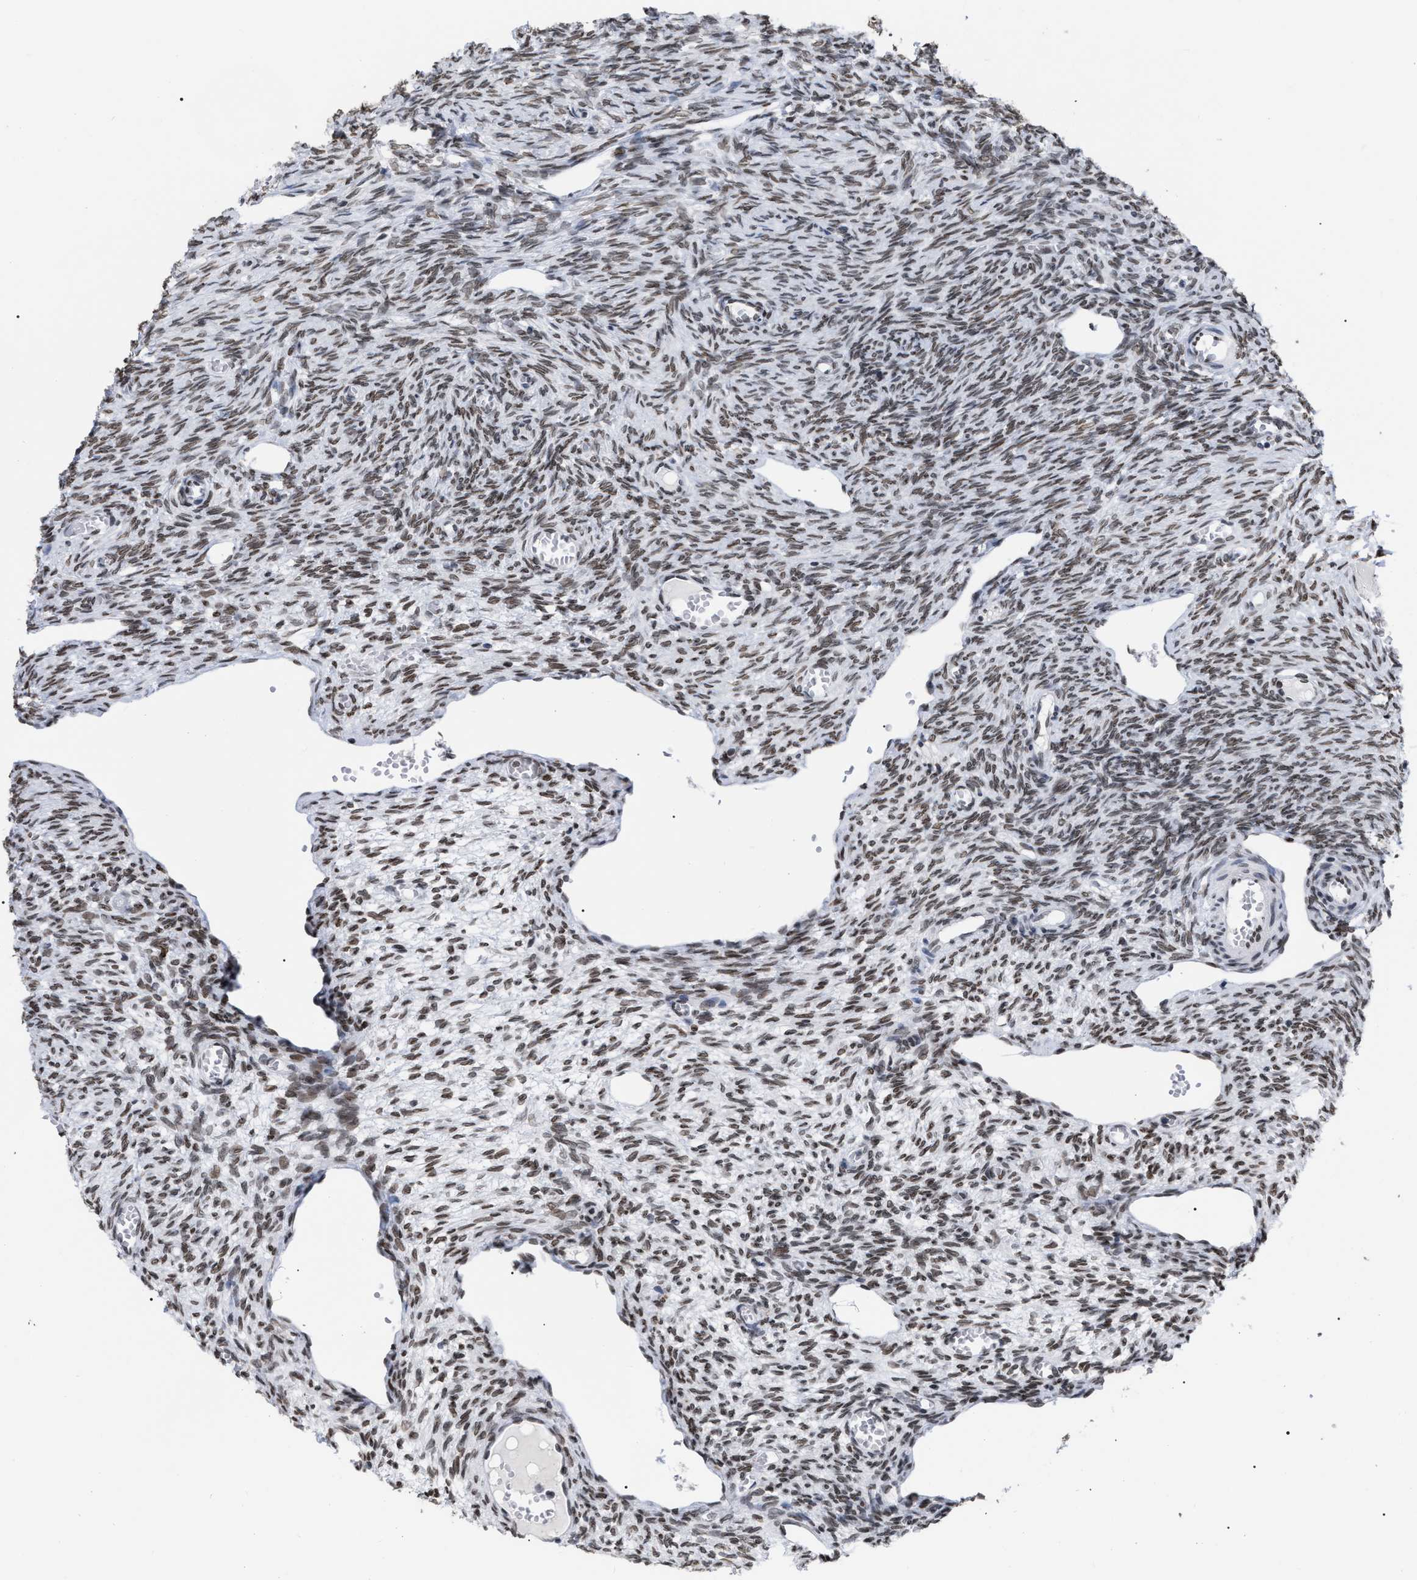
{"staining": {"intensity": "strong", "quantity": ">75%", "location": "cytoplasmic/membranous,nuclear"}, "tissue": "ovary", "cell_type": "Follicle cells", "image_type": "normal", "snomed": [{"axis": "morphology", "description": "Normal tissue, NOS"}, {"axis": "topography", "description": "Ovary"}], "caption": "IHC staining of normal ovary, which demonstrates high levels of strong cytoplasmic/membranous,nuclear positivity in about >75% of follicle cells indicating strong cytoplasmic/membranous,nuclear protein positivity. The staining was performed using DAB (3,3'-diaminobenzidine) (brown) for protein detection and nuclei were counterstained in hematoxylin (blue).", "gene": "TPR", "patient": {"sex": "female", "age": 27}}